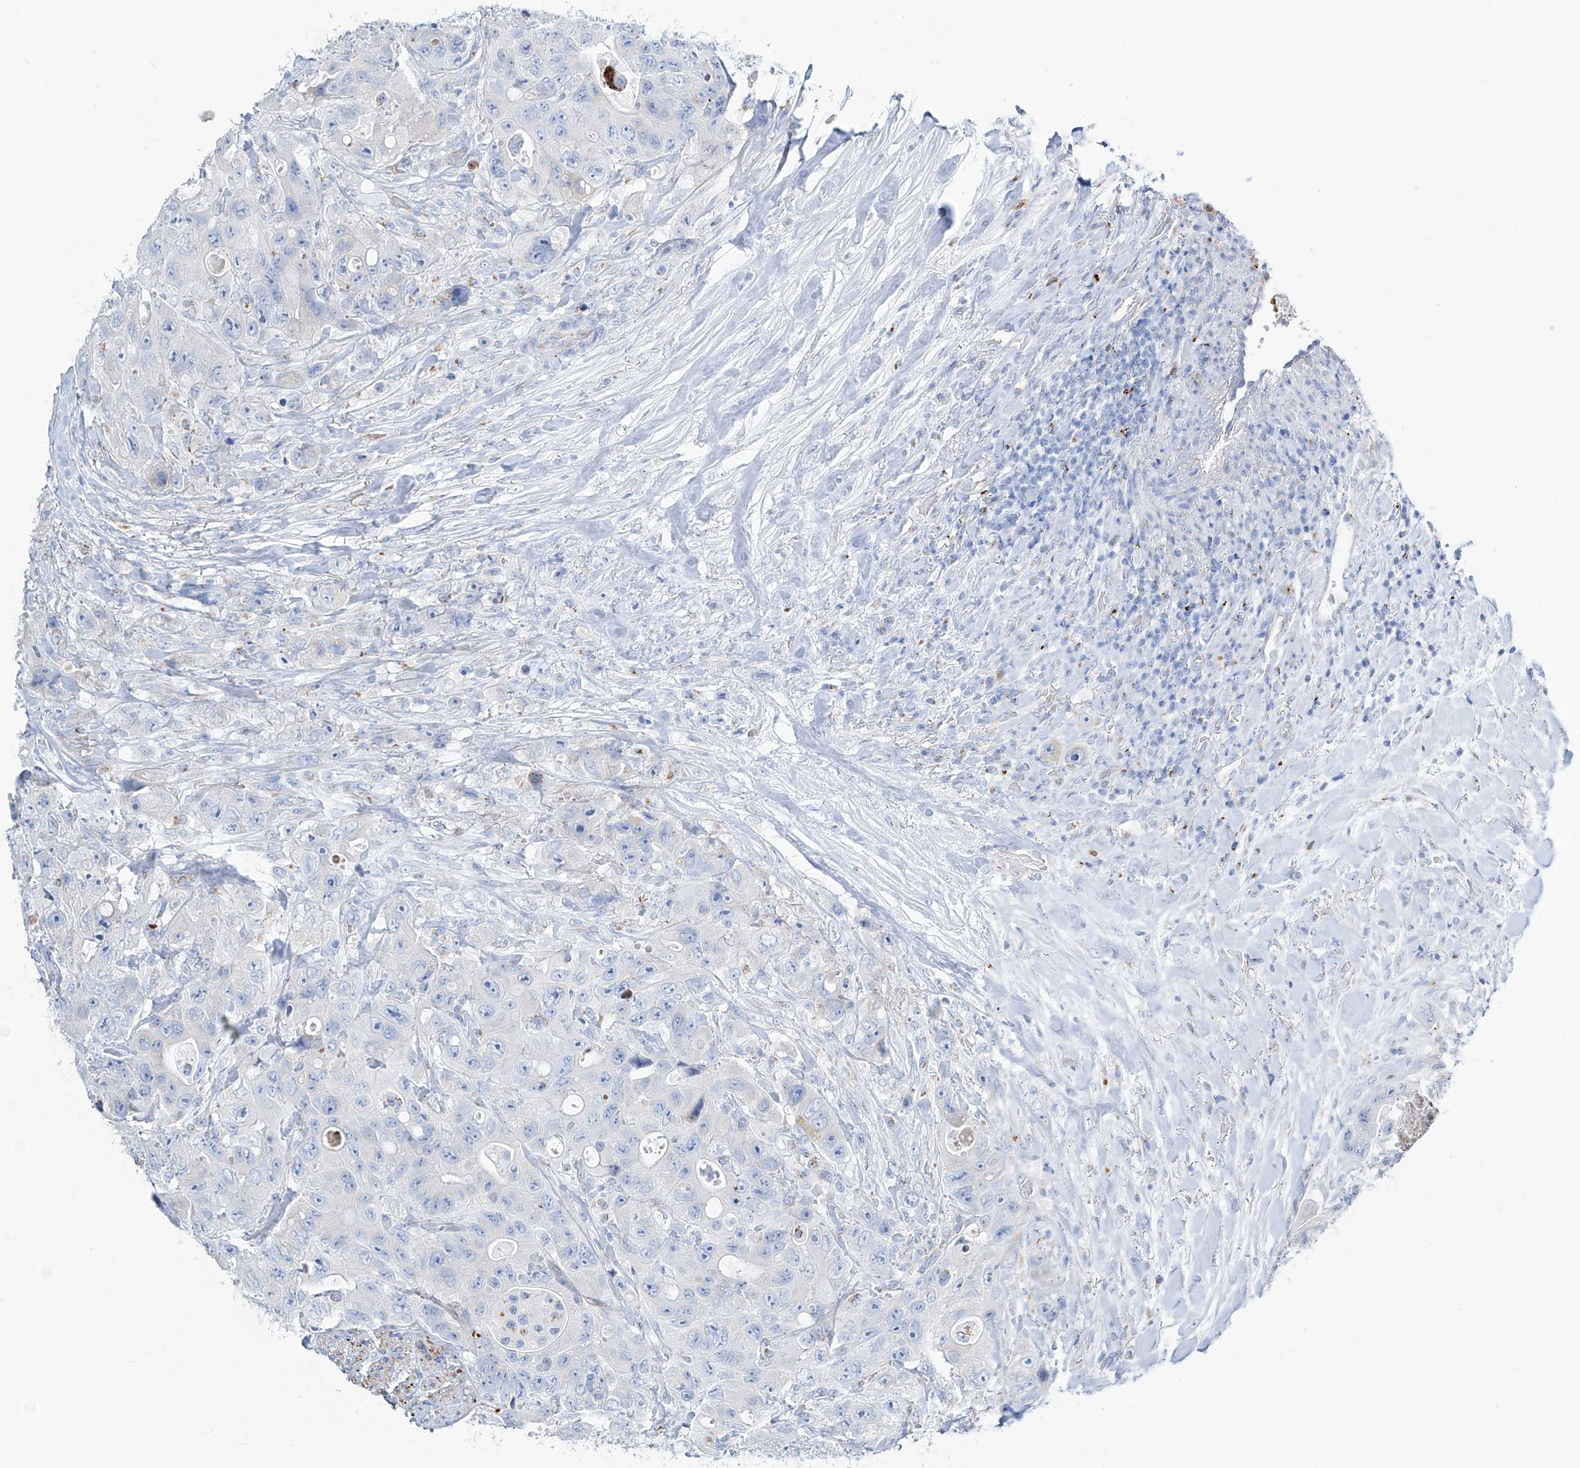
{"staining": {"intensity": "negative", "quantity": "none", "location": "none"}, "tissue": "colorectal cancer", "cell_type": "Tumor cells", "image_type": "cancer", "snomed": [{"axis": "morphology", "description": "Adenocarcinoma, NOS"}, {"axis": "topography", "description": "Colon"}], "caption": "This is an IHC photomicrograph of colorectal cancer (adenocarcinoma). There is no positivity in tumor cells.", "gene": "CDH5", "patient": {"sex": "female", "age": 46}}